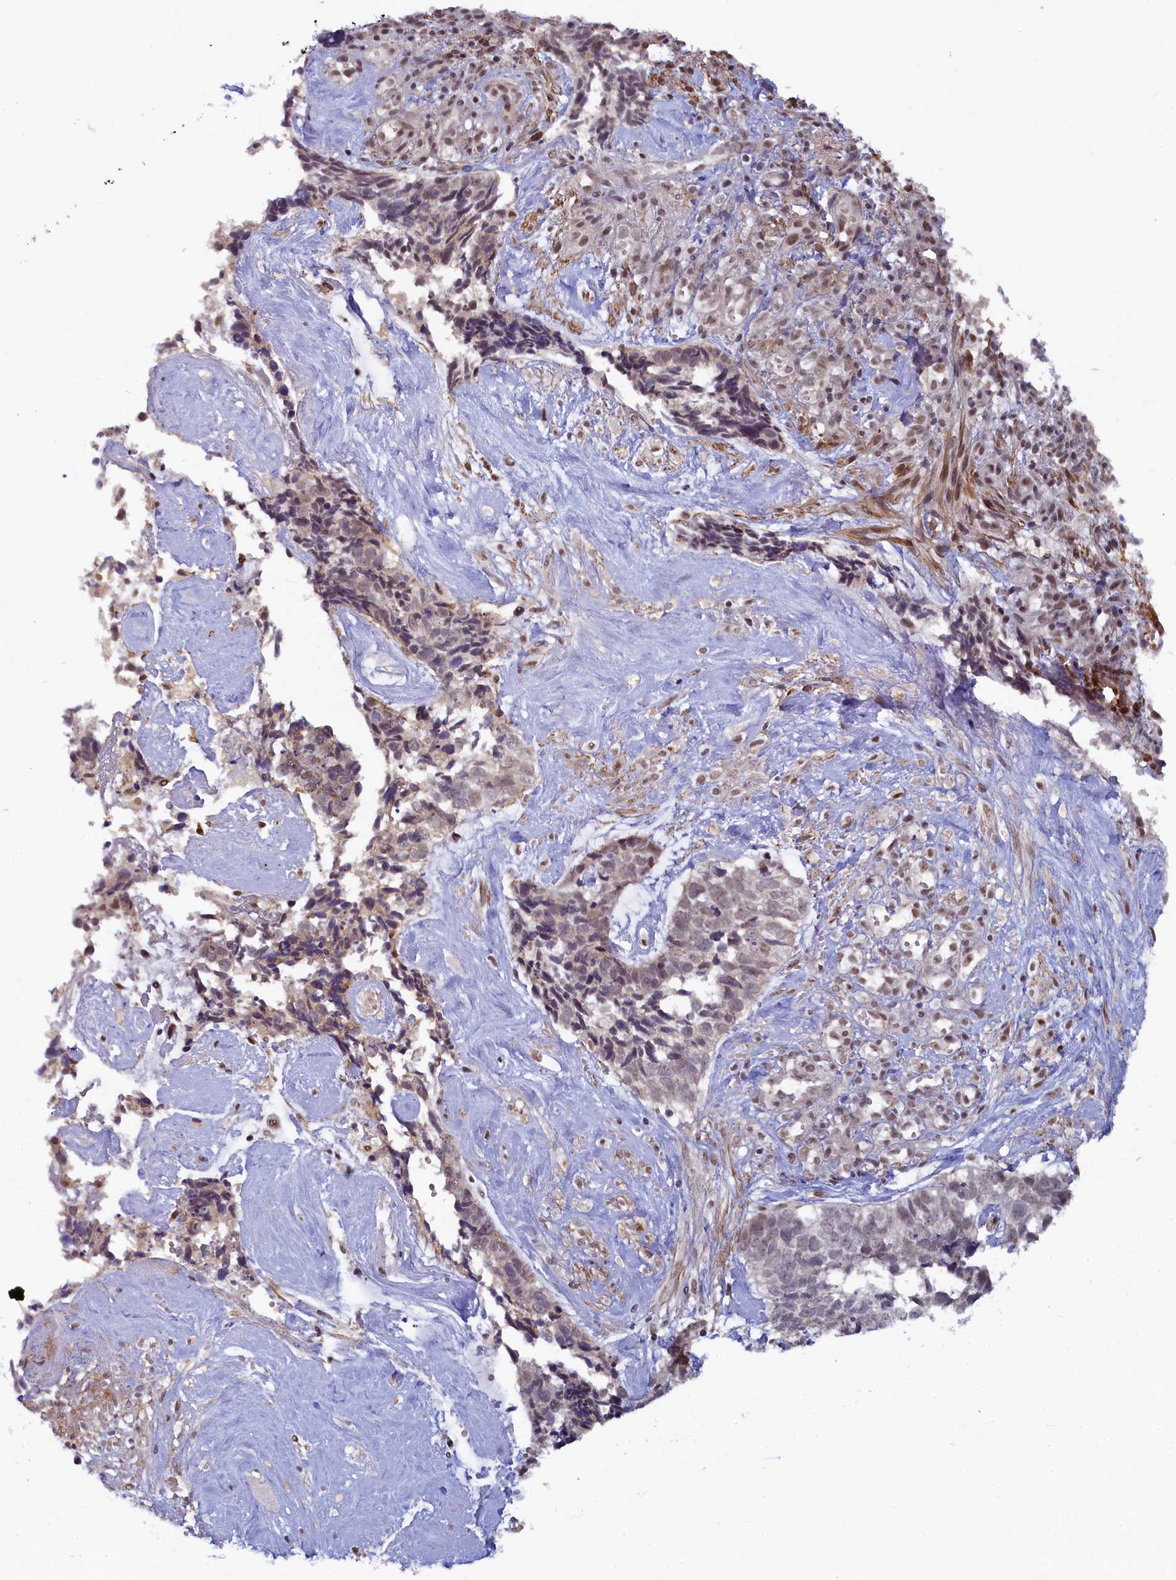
{"staining": {"intensity": "weak", "quantity": "25%-75%", "location": "nuclear"}, "tissue": "cervical cancer", "cell_type": "Tumor cells", "image_type": "cancer", "snomed": [{"axis": "morphology", "description": "Squamous cell carcinoma, NOS"}, {"axis": "topography", "description": "Cervix"}], "caption": "Human squamous cell carcinoma (cervical) stained with a brown dye demonstrates weak nuclear positive staining in about 25%-75% of tumor cells.", "gene": "INTS14", "patient": {"sex": "female", "age": 63}}